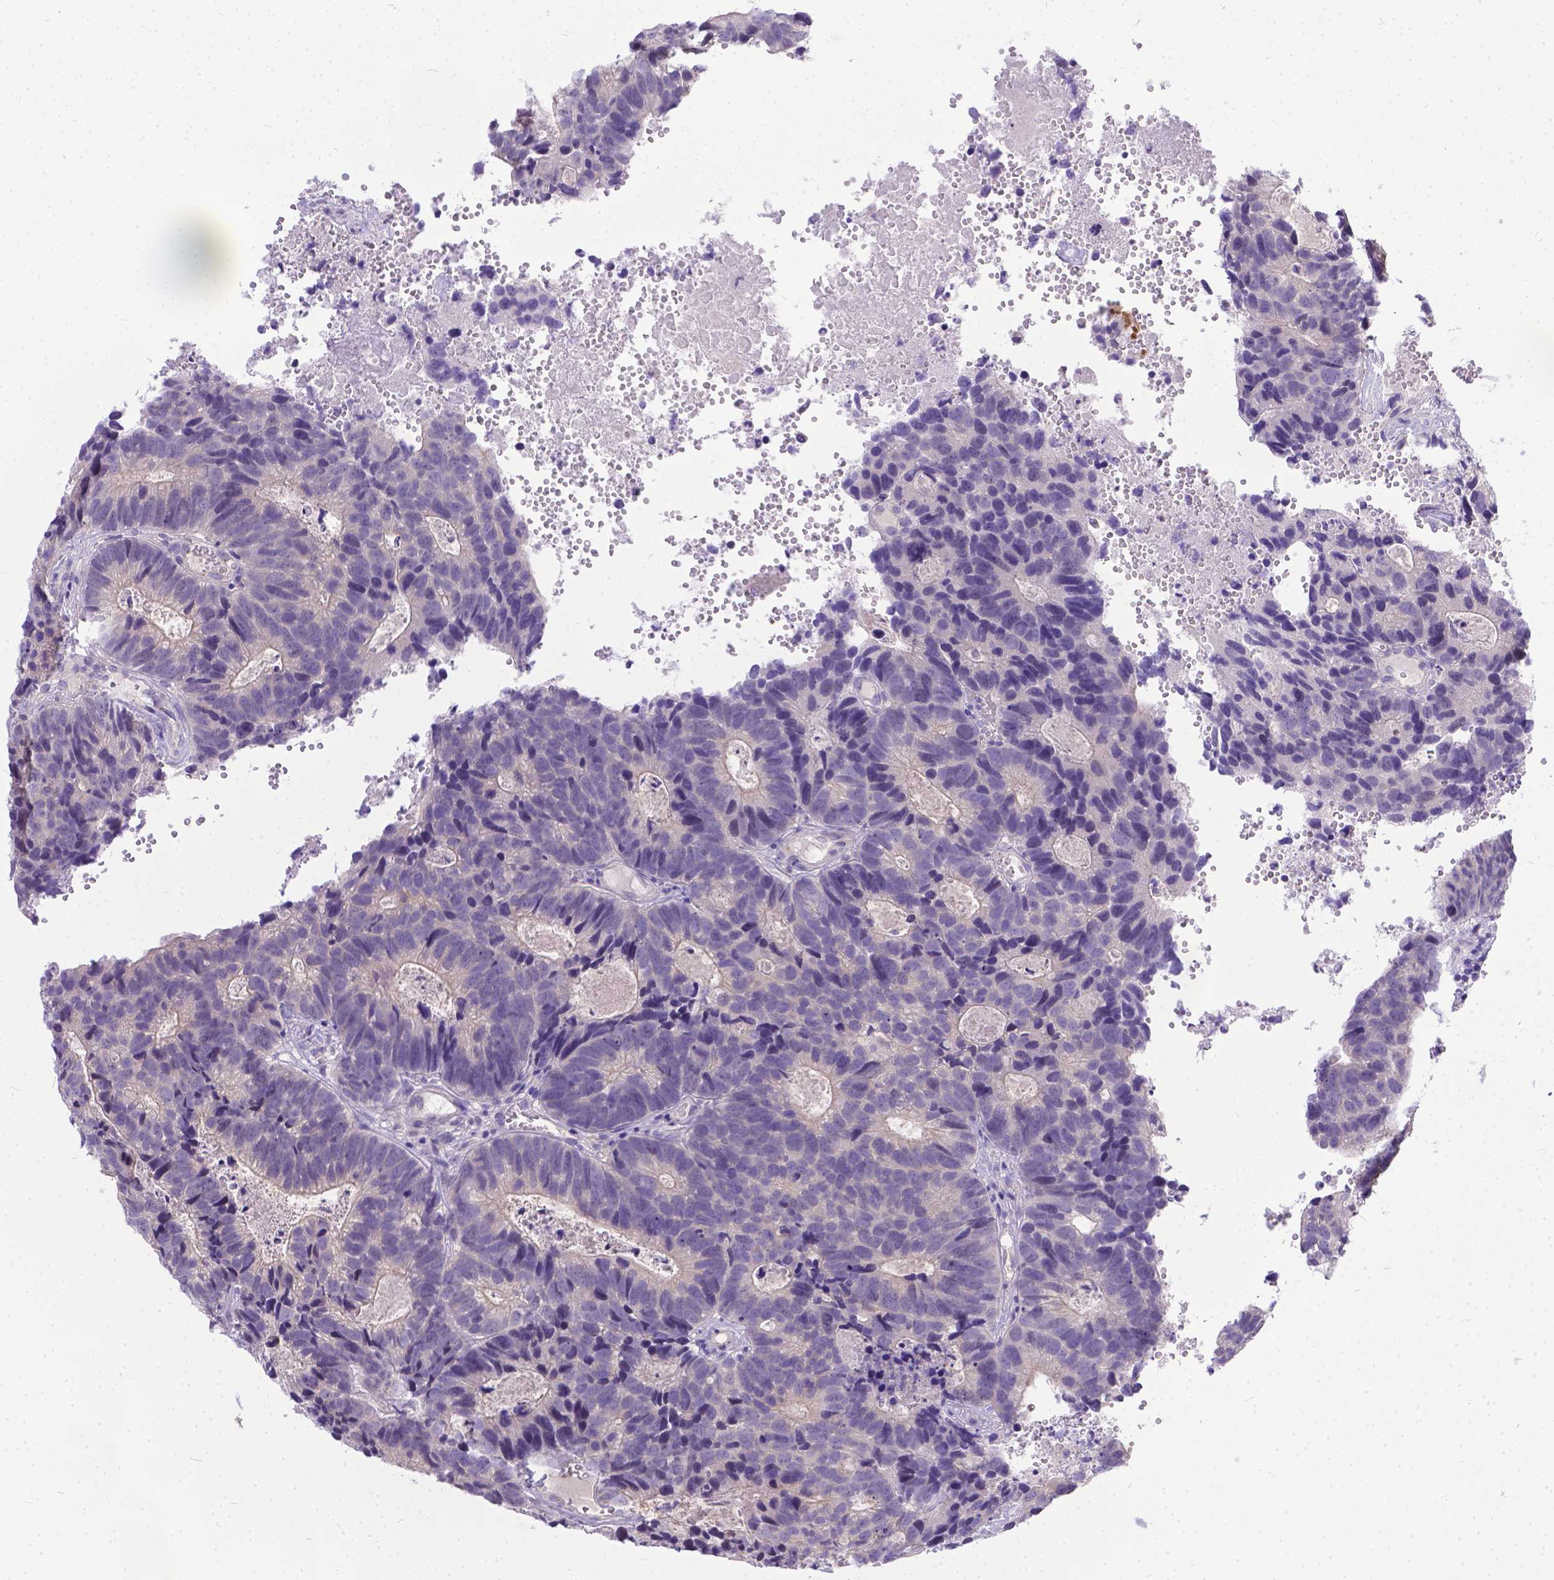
{"staining": {"intensity": "negative", "quantity": "none", "location": "none"}, "tissue": "head and neck cancer", "cell_type": "Tumor cells", "image_type": "cancer", "snomed": [{"axis": "morphology", "description": "Adenocarcinoma, NOS"}, {"axis": "topography", "description": "Head-Neck"}], "caption": "Head and neck adenocarcinoma stained for a protein using IHC demonstrates no positivity tumor cells.", "gene": "TTLL6", "patient": {"sex": "male", "age": 62}}